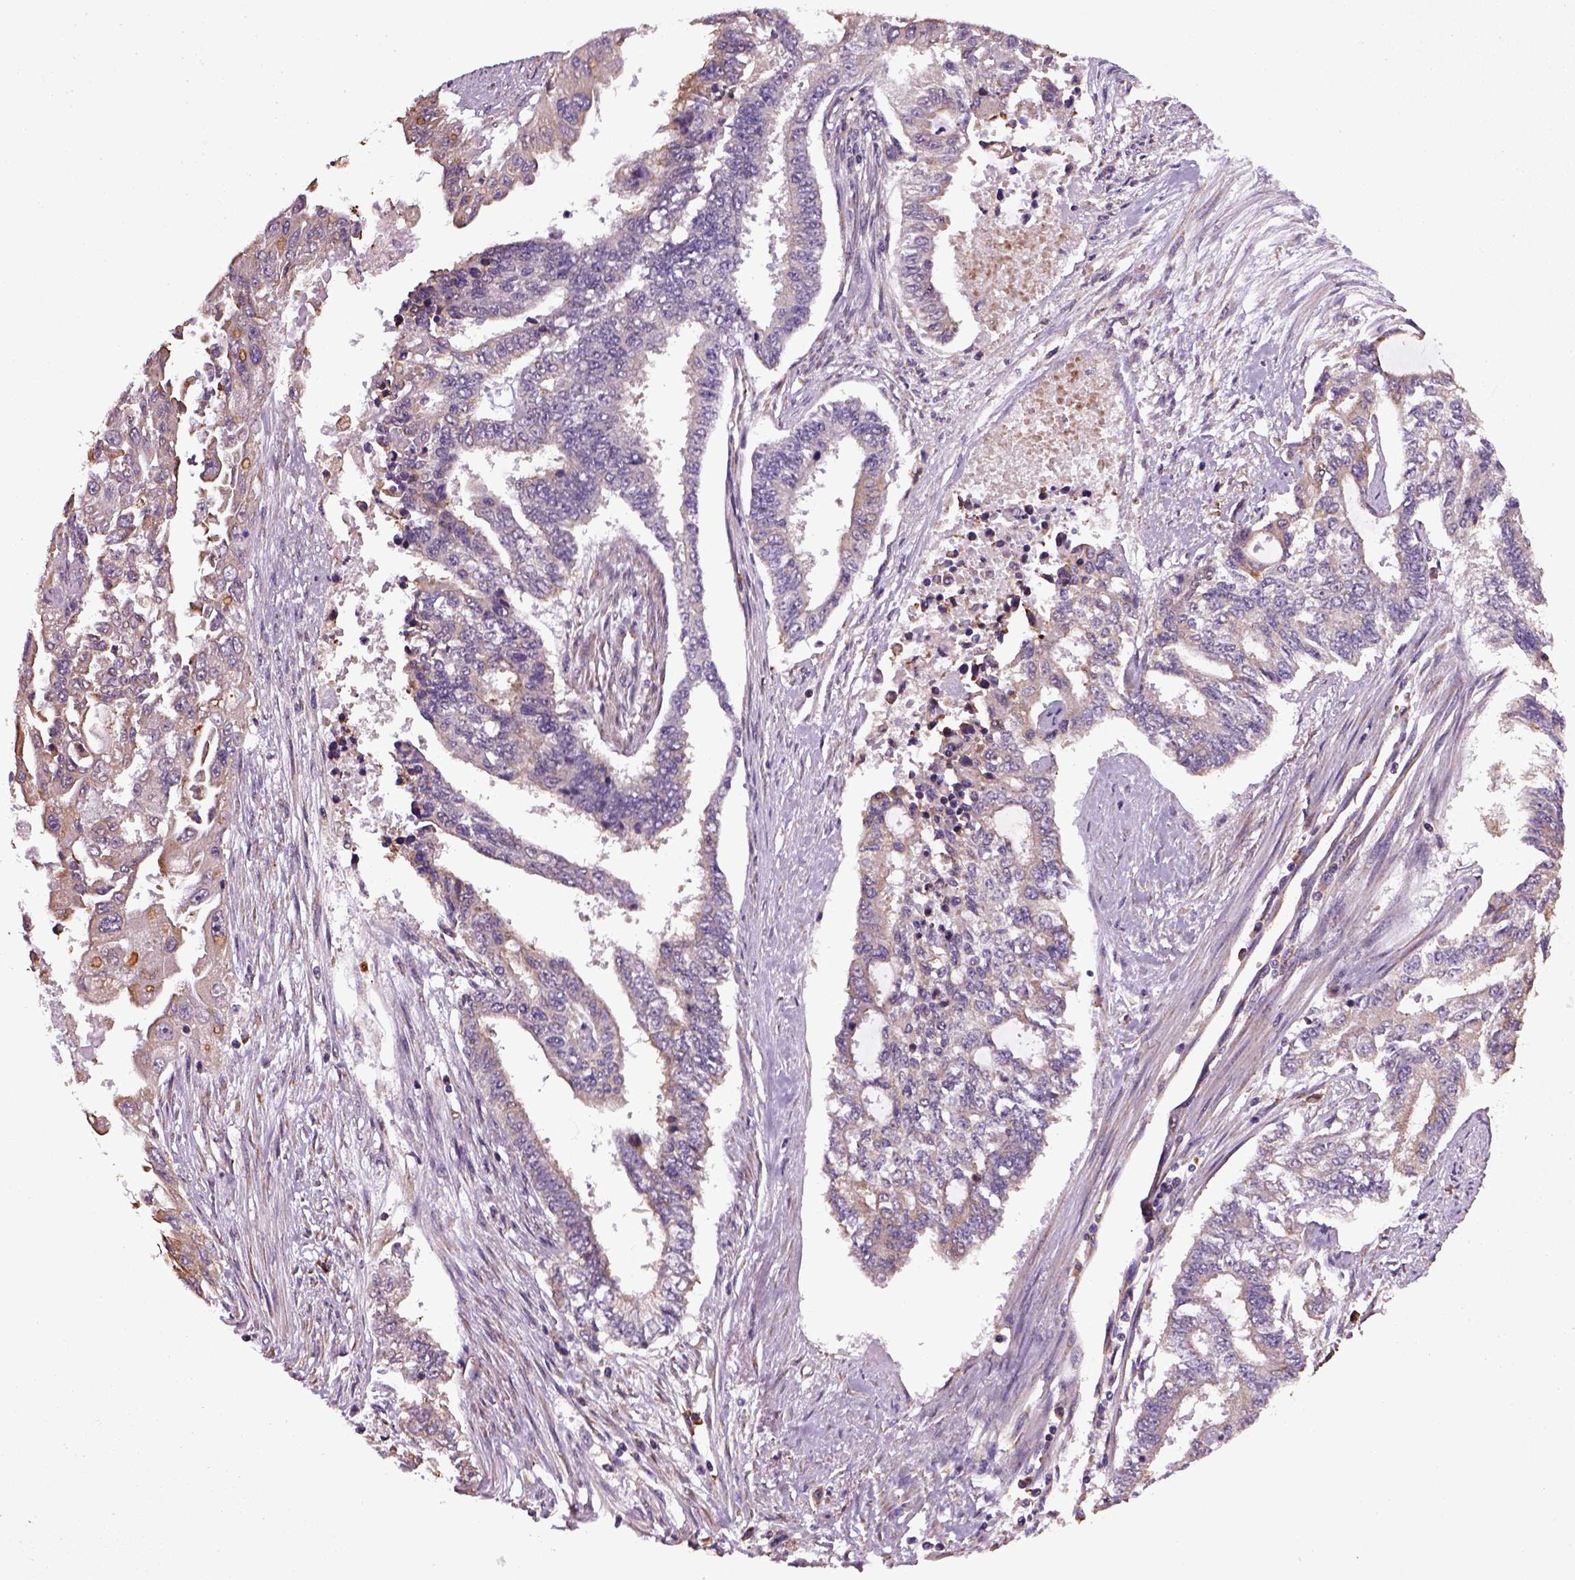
{"staining": {"intensity": "negative", "quantity": "none", "location": "none"}, "tissue": "endometrial cancer", "cell_type": "Tumor cells", "image_type": "cancer", "snomed": [{"axis": "morphology", "description": "Adenocarcinoma, NOS"}, {"axis": "topography", "description": "Uterus"}], "caption": "Image shows no protein staining in tumor cells of adenocarcinoma (endometrial) tissue.", "gene": "TPRG1", "patient": {"sex": "female", "age": 59}}